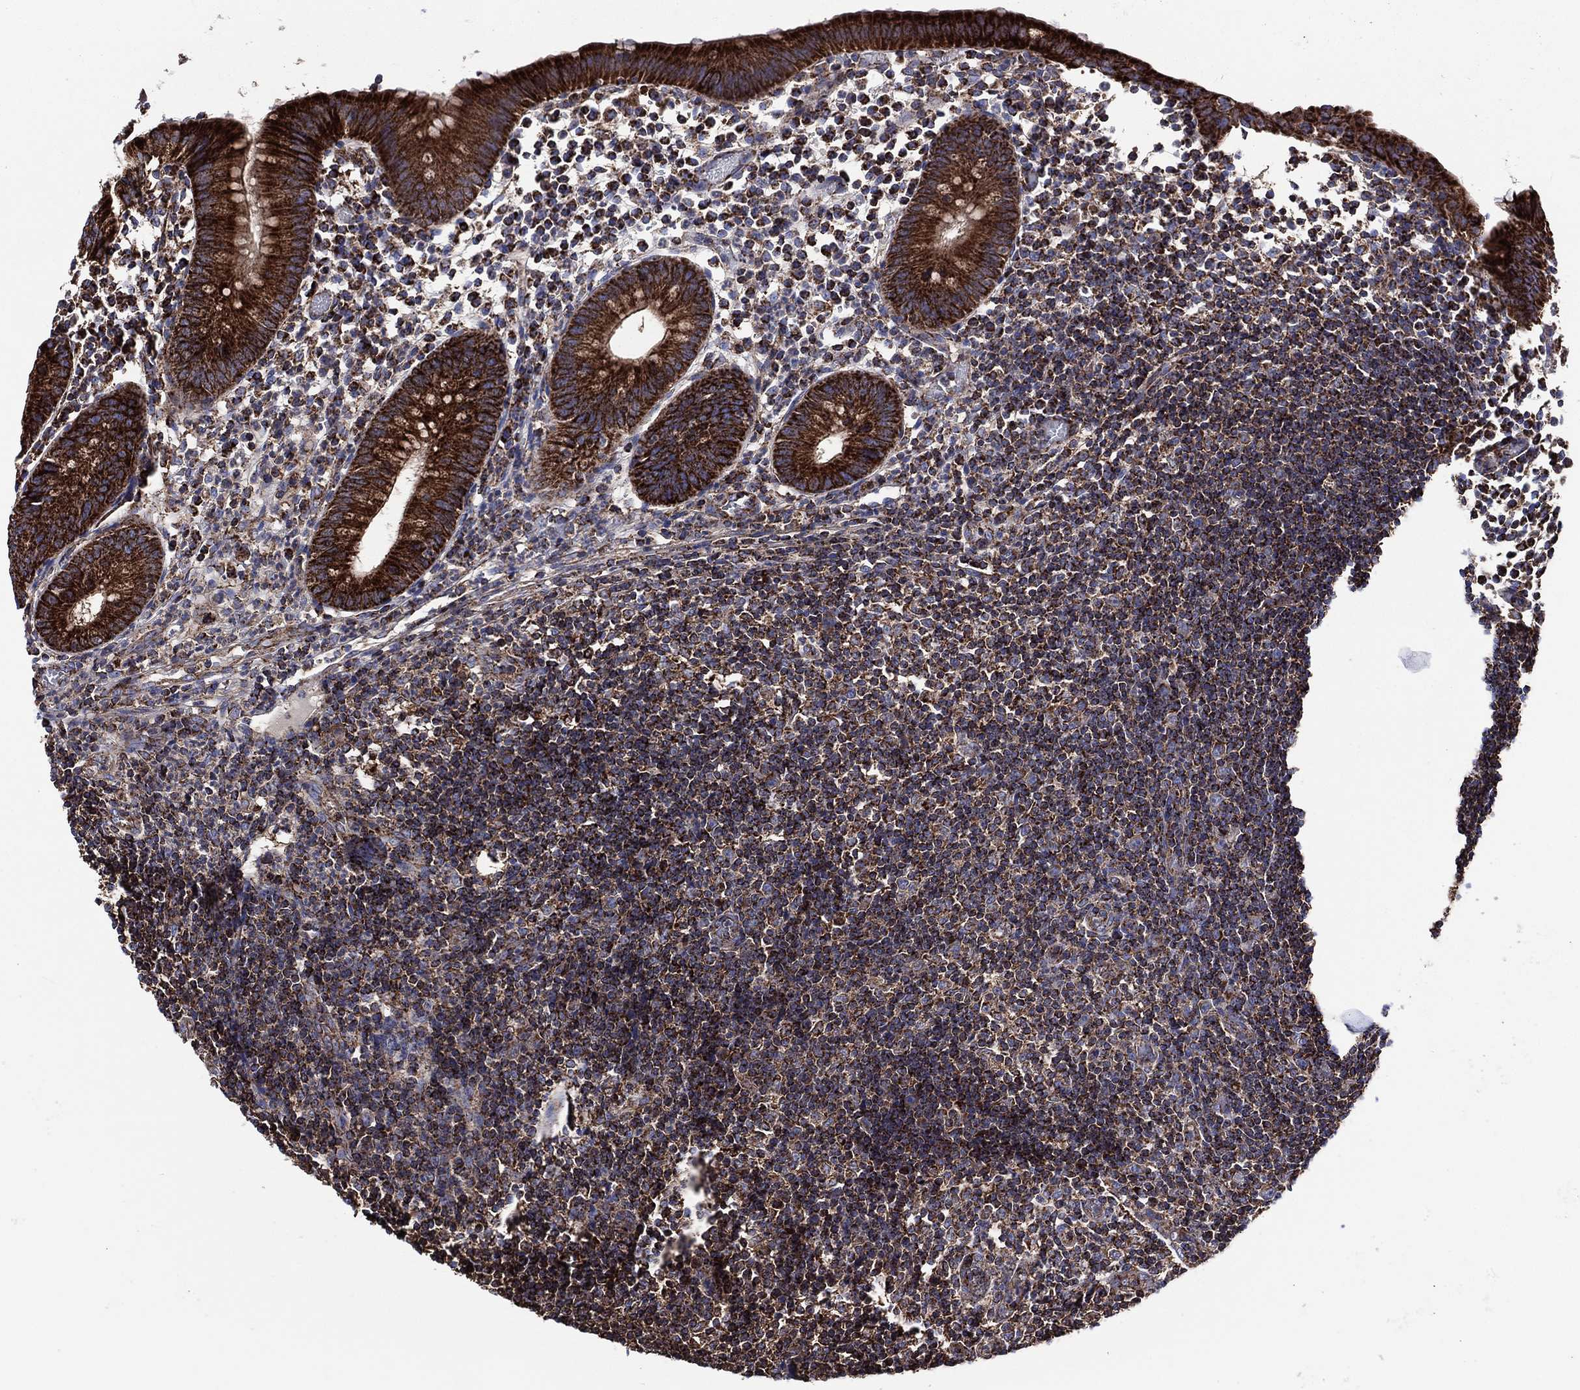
{"staining": {"intensity": "strong", "quantity": ">75%", "location": "cytoplasmic/membranous"}, "tissue": "appendix", "cell_type": "Glandular cells", "image_type": "normal", "snomed": [{"axis": "morphology", "description": "Normal tissue, NOS"}, {"axis": "topography", "description": "Appendix"}], "caption": "This is a photomicrograph of immunohistochemistry staining of unremarkable appendix, which shows strong expression in the cytoplasmic/membranous of glandular cells.", "gene": "ANKRD37", "patient": {"sex": "female", "age": 40}}